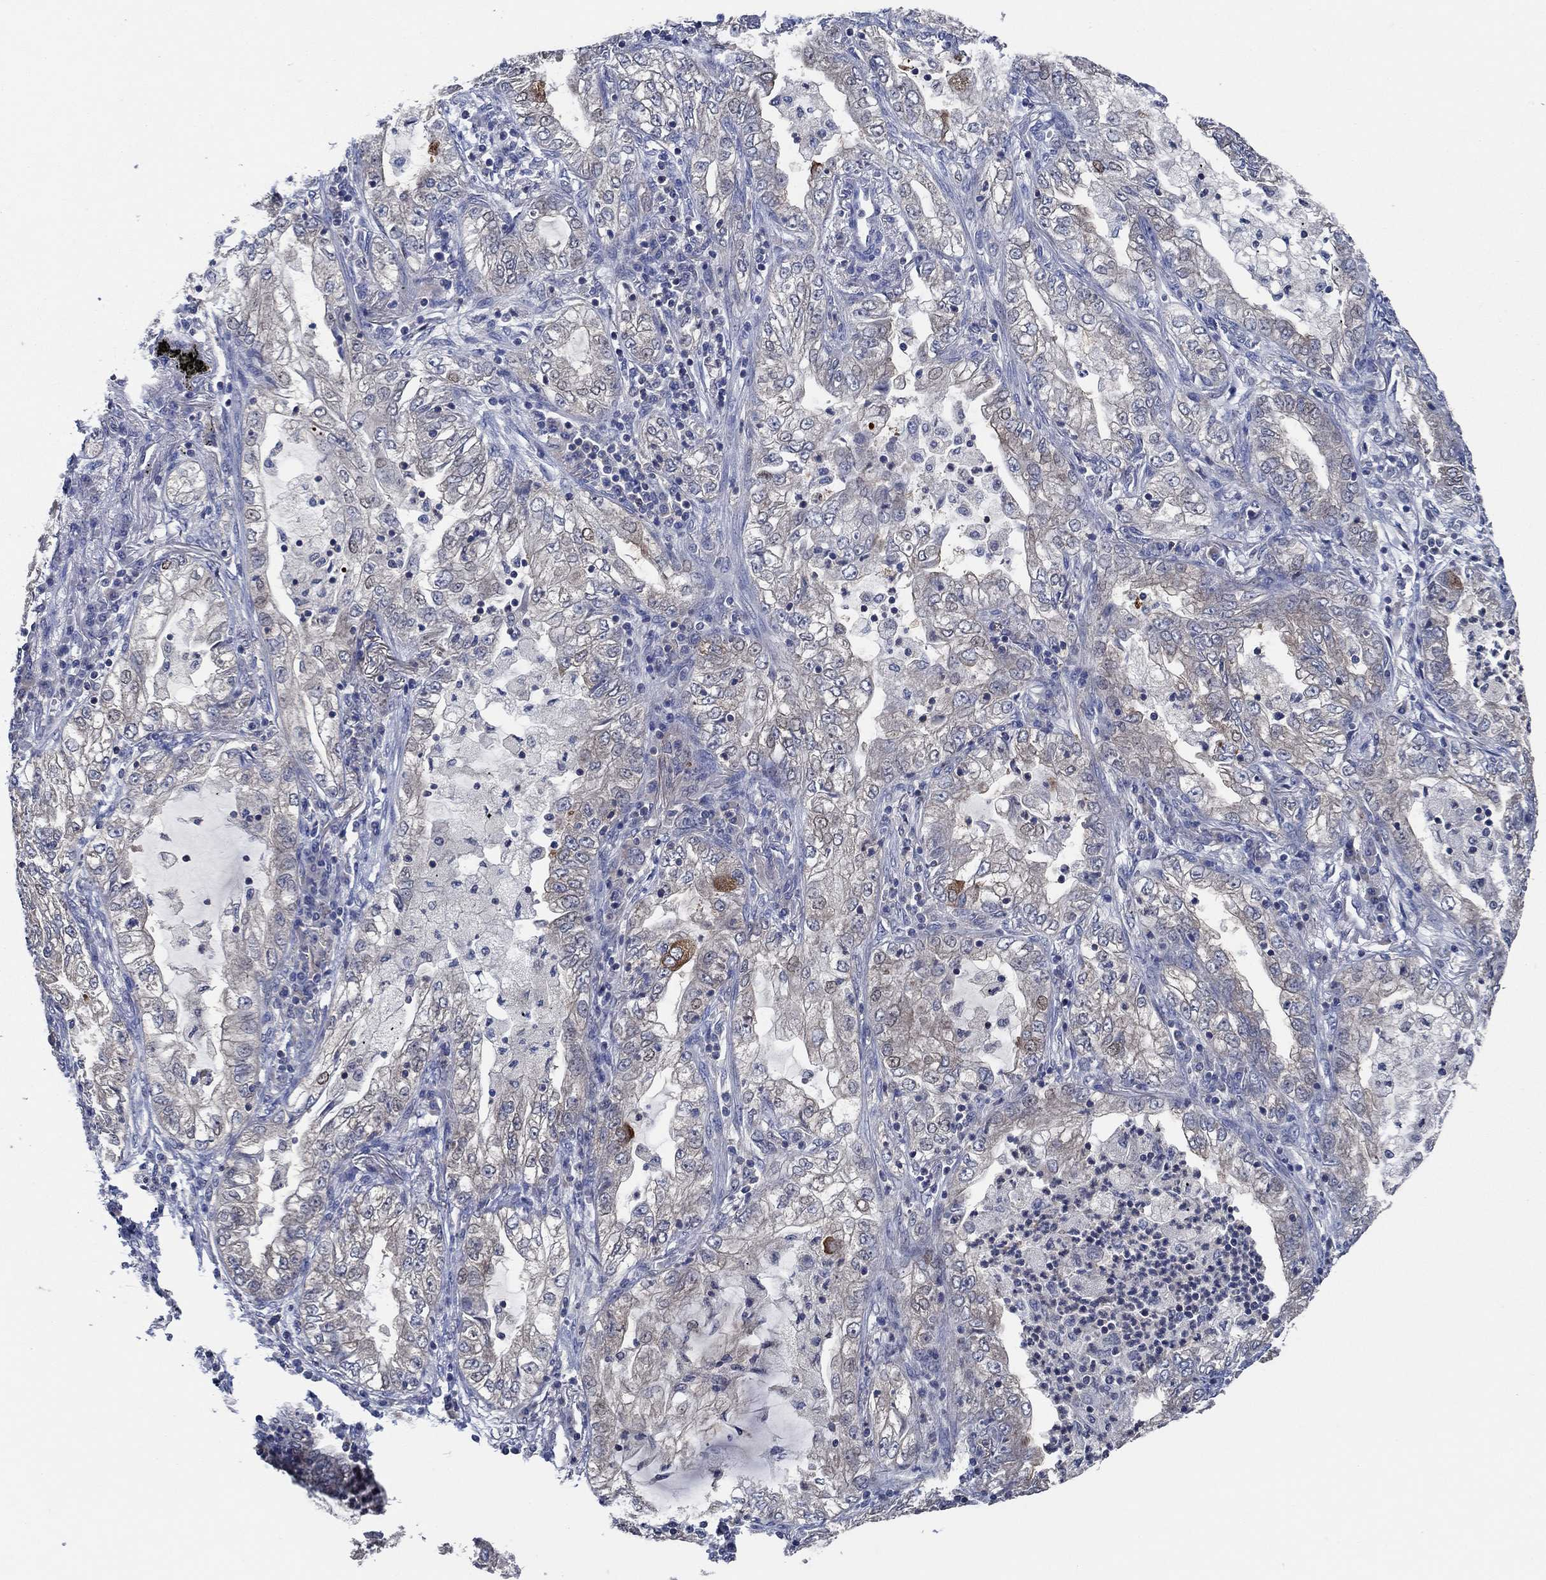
{"staining": {"intensity": "strong", "quantity": "<25%", "location": "cytoplasmic/membranous"}, "tissue": "lung cancer", "cell_type": "Tumor cells", "image_type": "cancer", "snomed": [{"axis": "morphology", "description": "Adenocarcinoma, NOS"}, {"axis": "topography", "description": "Lung"}], "caption": "Immunohistochemistry staining of lung cancer, which displays medium levels of strong cytoplasmic/membranous staining in approximately <25% of tumor cells indicating strong cytoplasmic/membranous protein staining. The staining was performed using DAB (3,3'-diaminobenzidine) (brown) for protein detection and nuclei were counterstained in hematoxylin (blue).", "gene": "DACT1", "patient": {"sex": "female", "age": 73}}